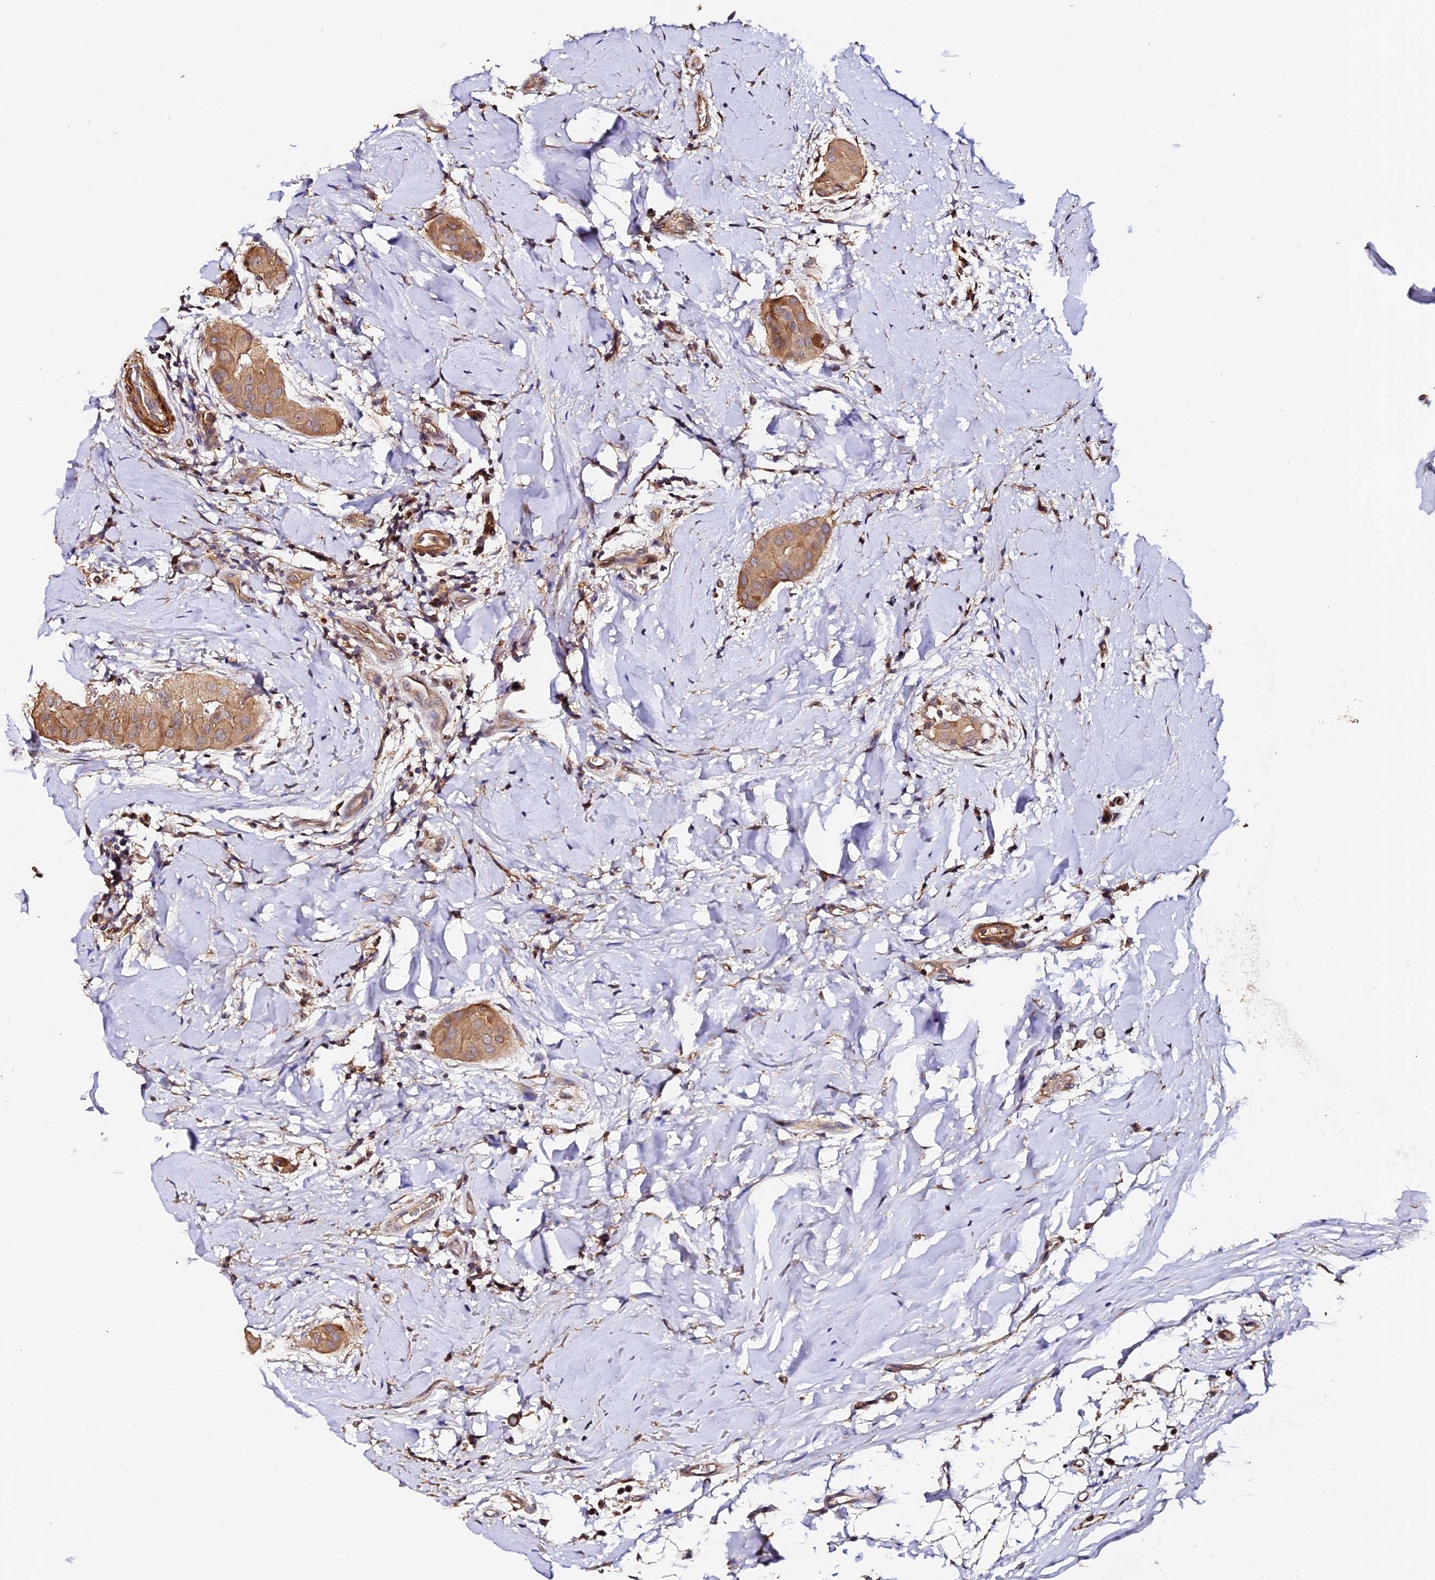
{"staining": {"intensity": "moderate", "quantity": ">75%", "location": "cytoplasmic/membranous"}, "tissue": "thyroid cancer", "cell_type": "Tumor cells", "image_type": "cancer", "snomed": [{"axis": "morphology", "description": "Papillary adenocarcinoma, NOS"}, {"axis": "topography", "description": "Thyroid gland"}], "caption": "There is medium levels of moderate cytoplasmic/membranous expression in tumor cells of papillary adenocarcinoma (thyroid), as demonstrated by immunohistochemical staining (brown color).", "gene": "TDO2", "patient": {"sex": "male", "age": 33}}